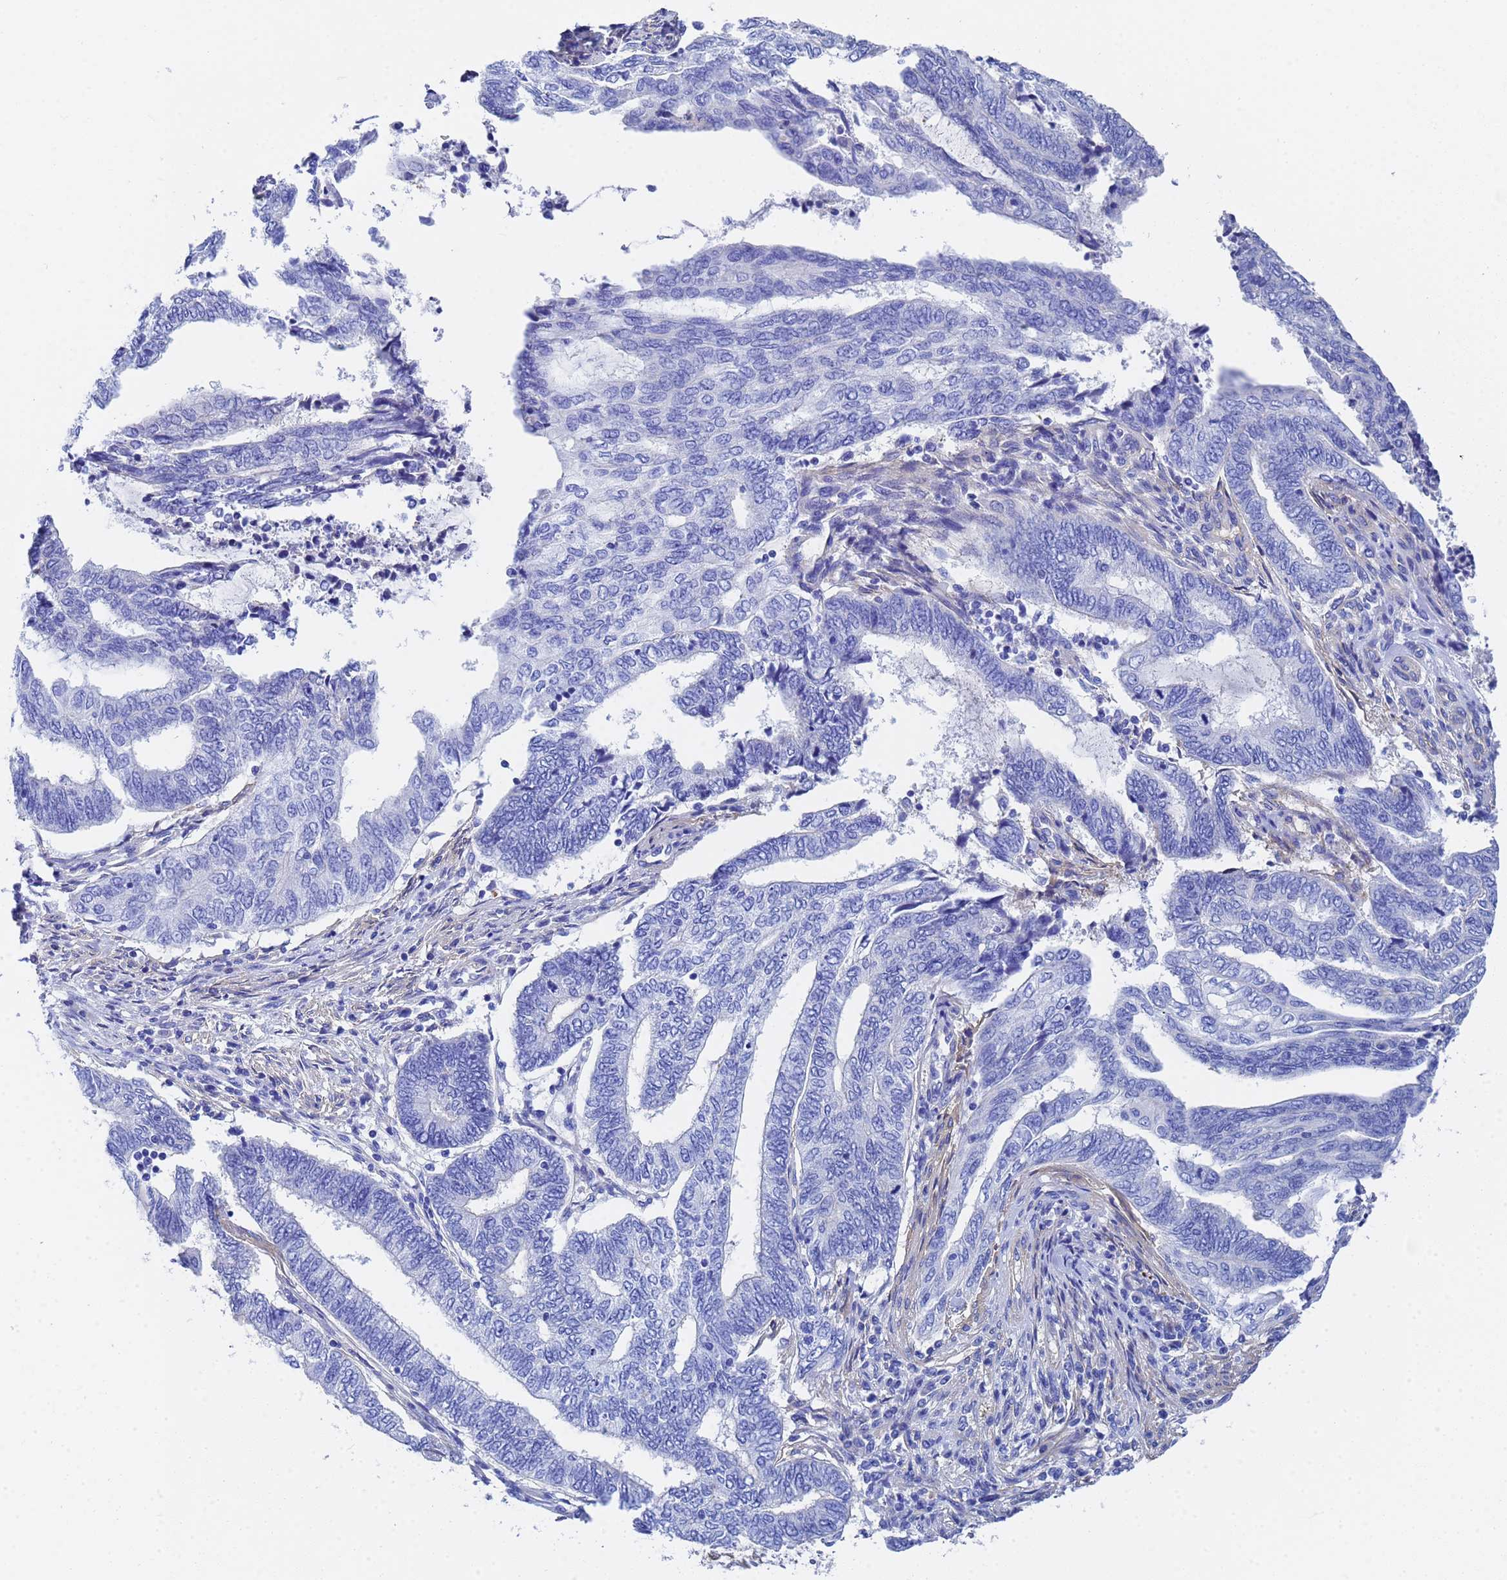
{"staining": {"intensity": "negative", "quantity": "none", "location": "none"}, "tissue": "endometrial cancer", "cell_type": "Tumor cells", "image_type": "cancer", "snomed": [{"axis": "morphology", "description": "Adenocarcinoma, NOS"}, {"axis": "topography", "description": "Uterus"}, {"axis": "topography", "description": "Endometrium"}], "caption": "An image of endometrial cancer (adenocarcinoma) stained for a protein demonstrates no brown staining in tumor cells.", "gene": "CST4", "patient": {"sex": "female", "age": 70}}